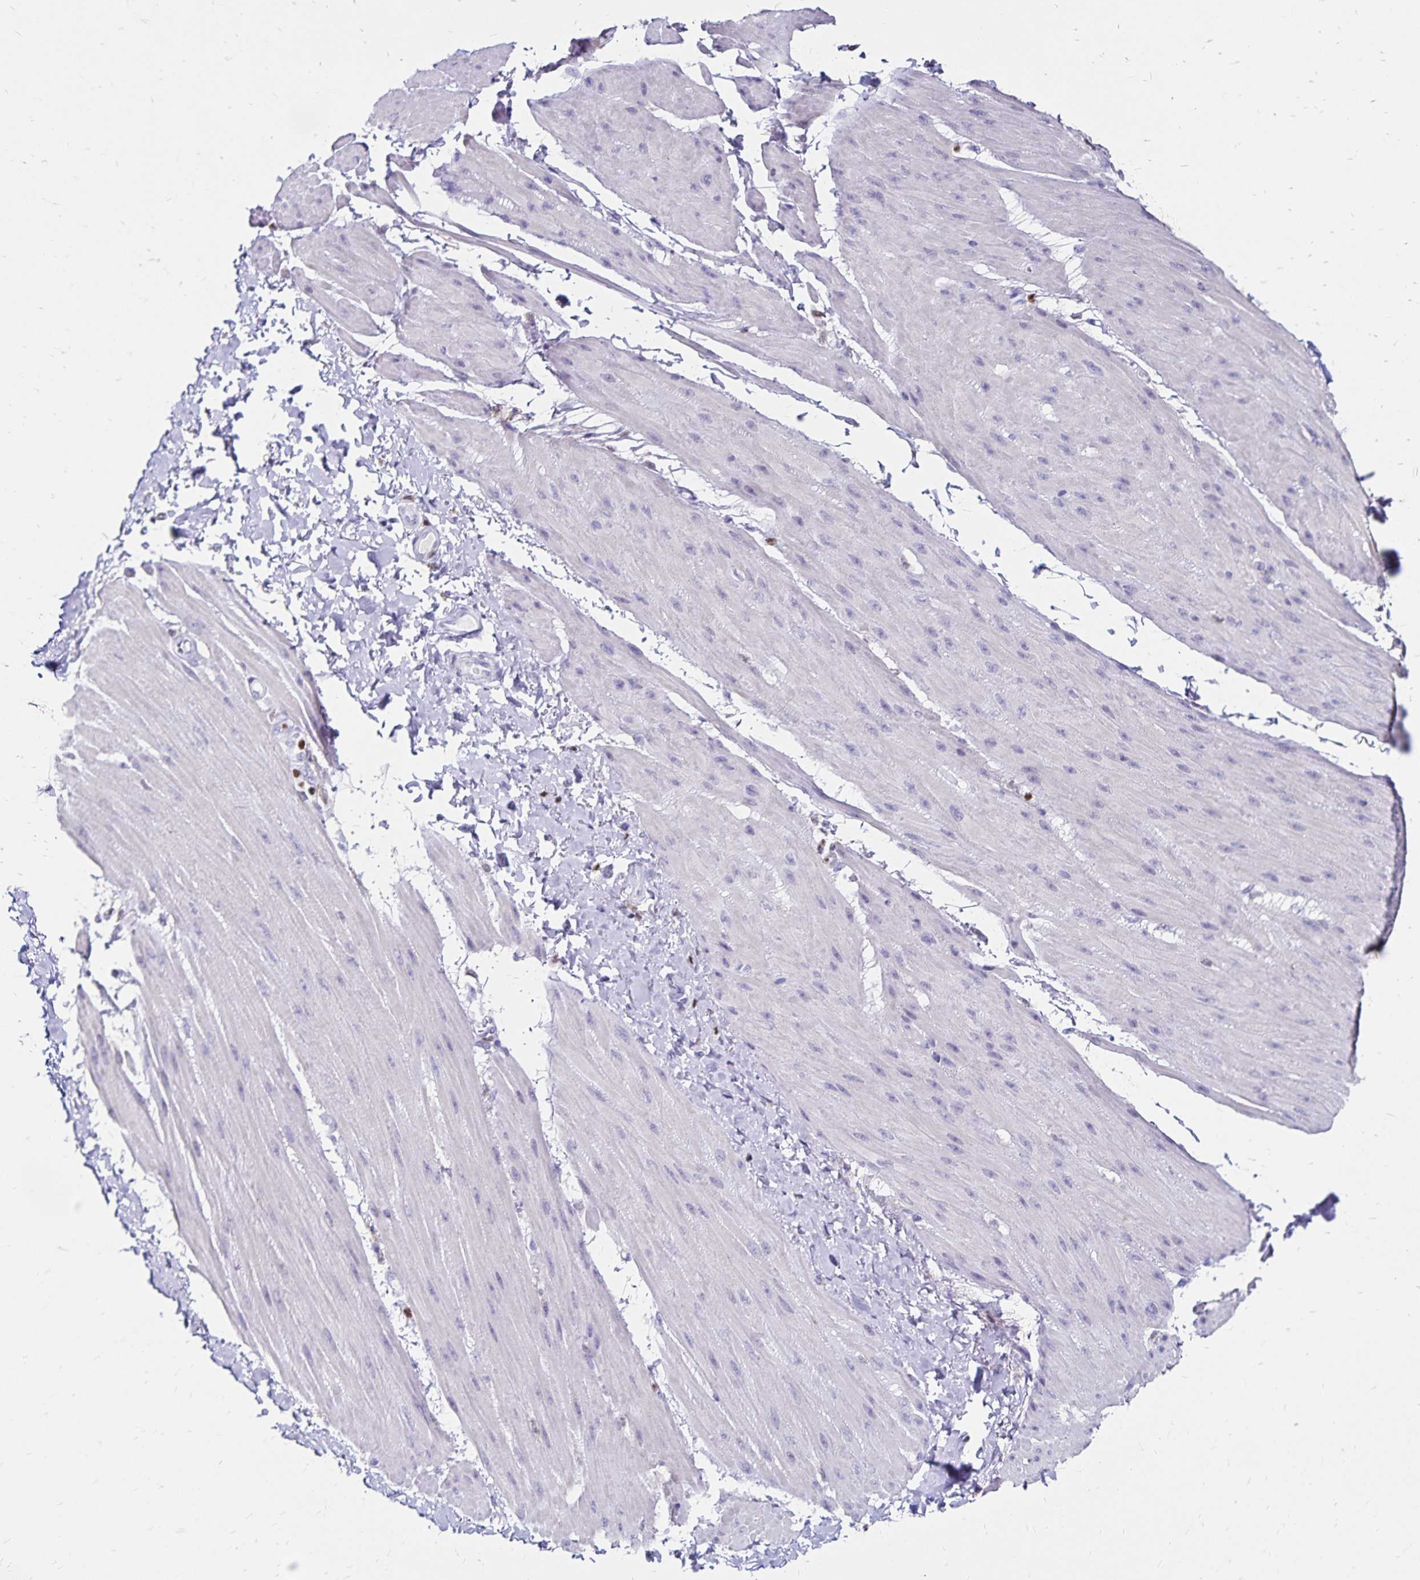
{"staining": {"intensity": "negative", "quantity": "none", "location": "none"}, "tissue": "adipose tissue", "cell_type": "Adipocytes", "image_type": "normal", "snomed": [{"axis": "morphology", "description": "Normal tissue, NOS"}, {"axis": "topography", "description": "Urinary bladder"}, {"axis": "topography", "description": "Peripheral nerve tissue"}], "caption": "IHC photomicrograph of benign adipose tissue: adipose tissue stained with DAB (3,3'-diaminobenzidine) demonstrates no significant protein positivity in adipocytes. Brightfield microscopy of immunohistochemistry stained with DAB (brown) and hematoxylin (blue), captured at high magnification.", "gene": "IKZF1", "patient": {"sex": "female", "age": 60}}